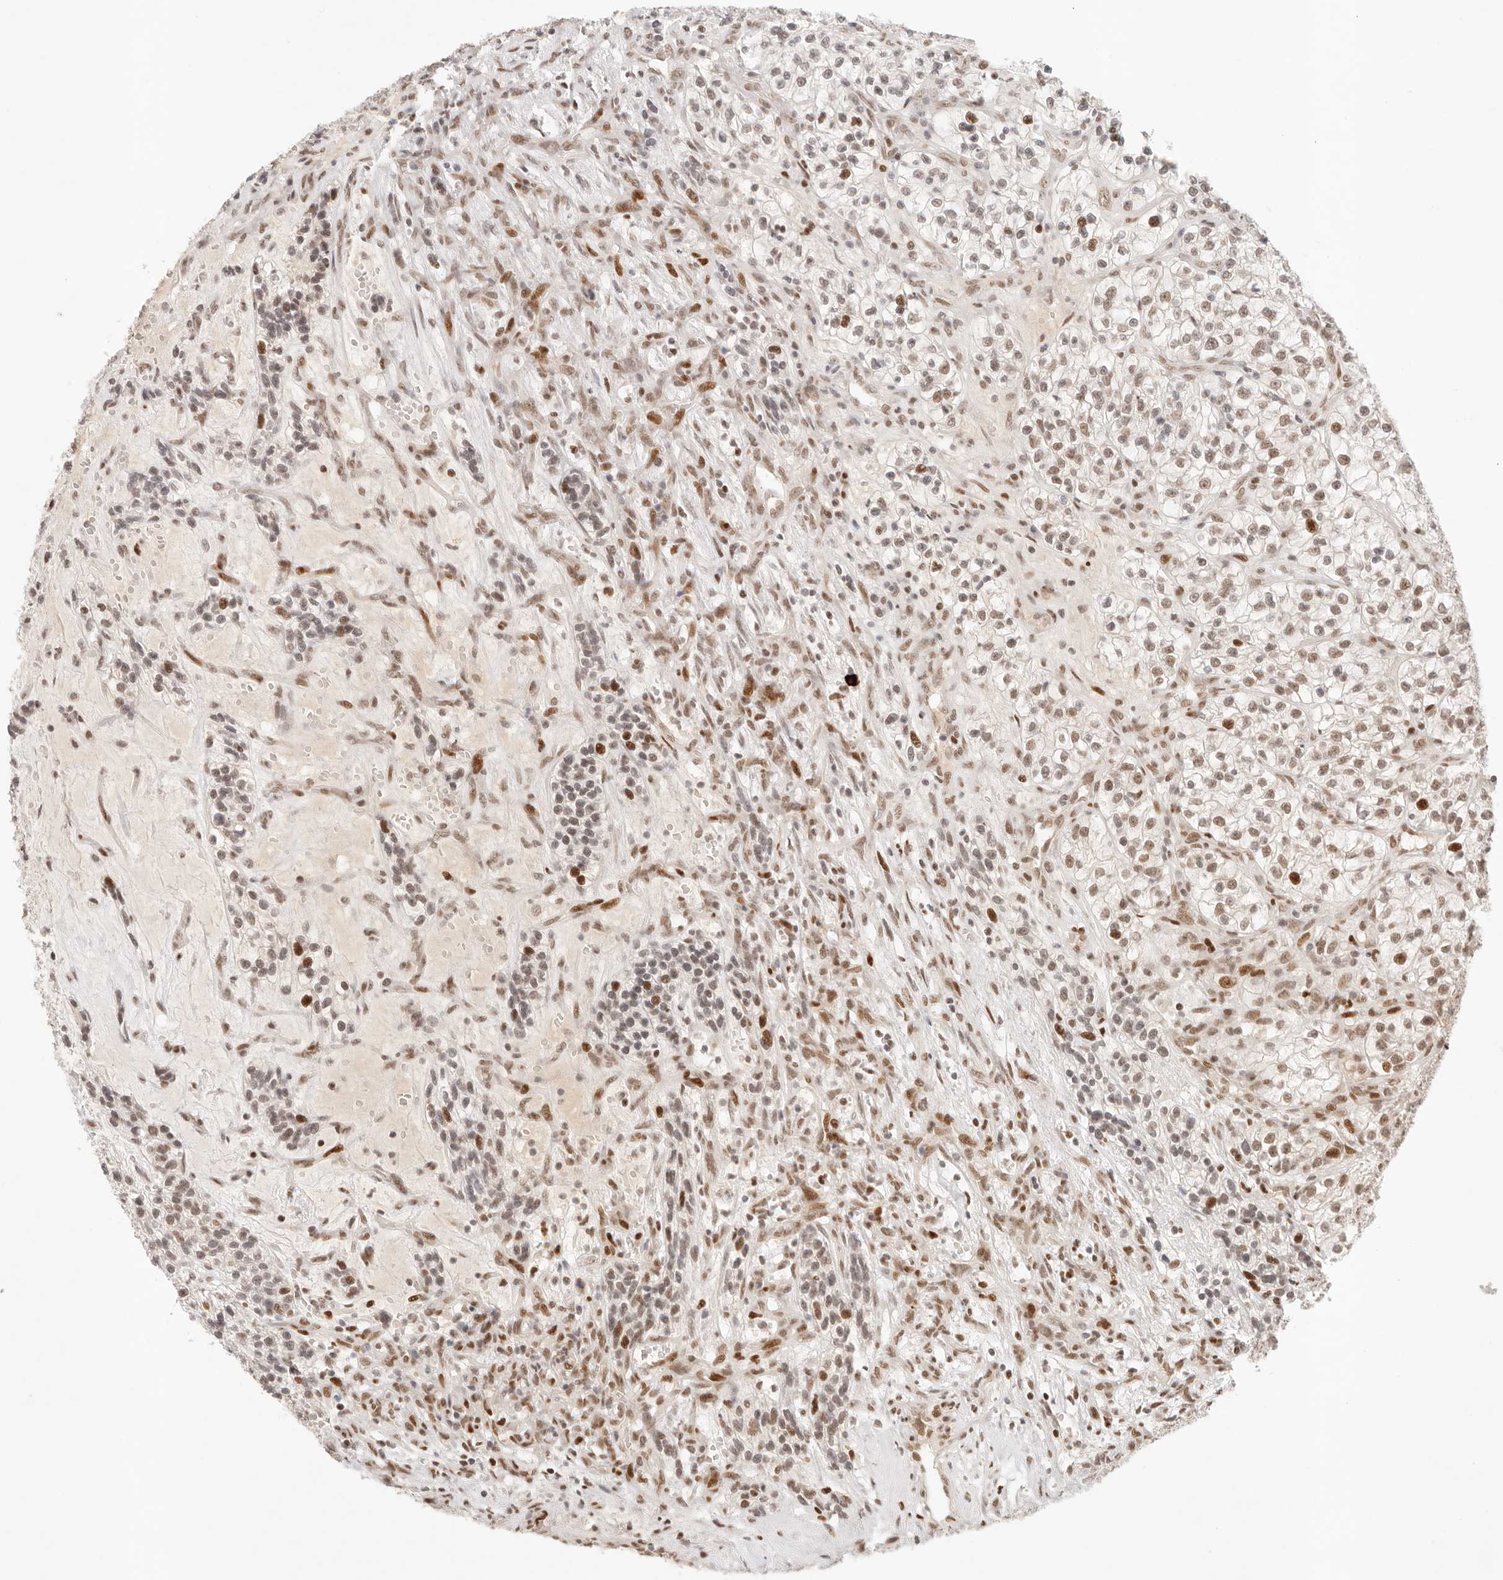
{"staining": {"intensity": "moderate", "quantity": "25%-75%", "location": "nuclear"}, "tissue": "renal cancer", "cell_type": "Tumor cells", "image_type": "cancer", "snomed": [{"axis": "morphology", "description": "Adenocarcinoma, NOS"}, {"axis": "topography", "description": "Kidney"}], "caption": "Tumor cells demonstrate medium levels of moderate nuclear positivity in about 25%-75% of cells in renal cancer (adenocarcinoma).", "gene": "HOXC5", "patient": {"sex": "female", "age": 57}}